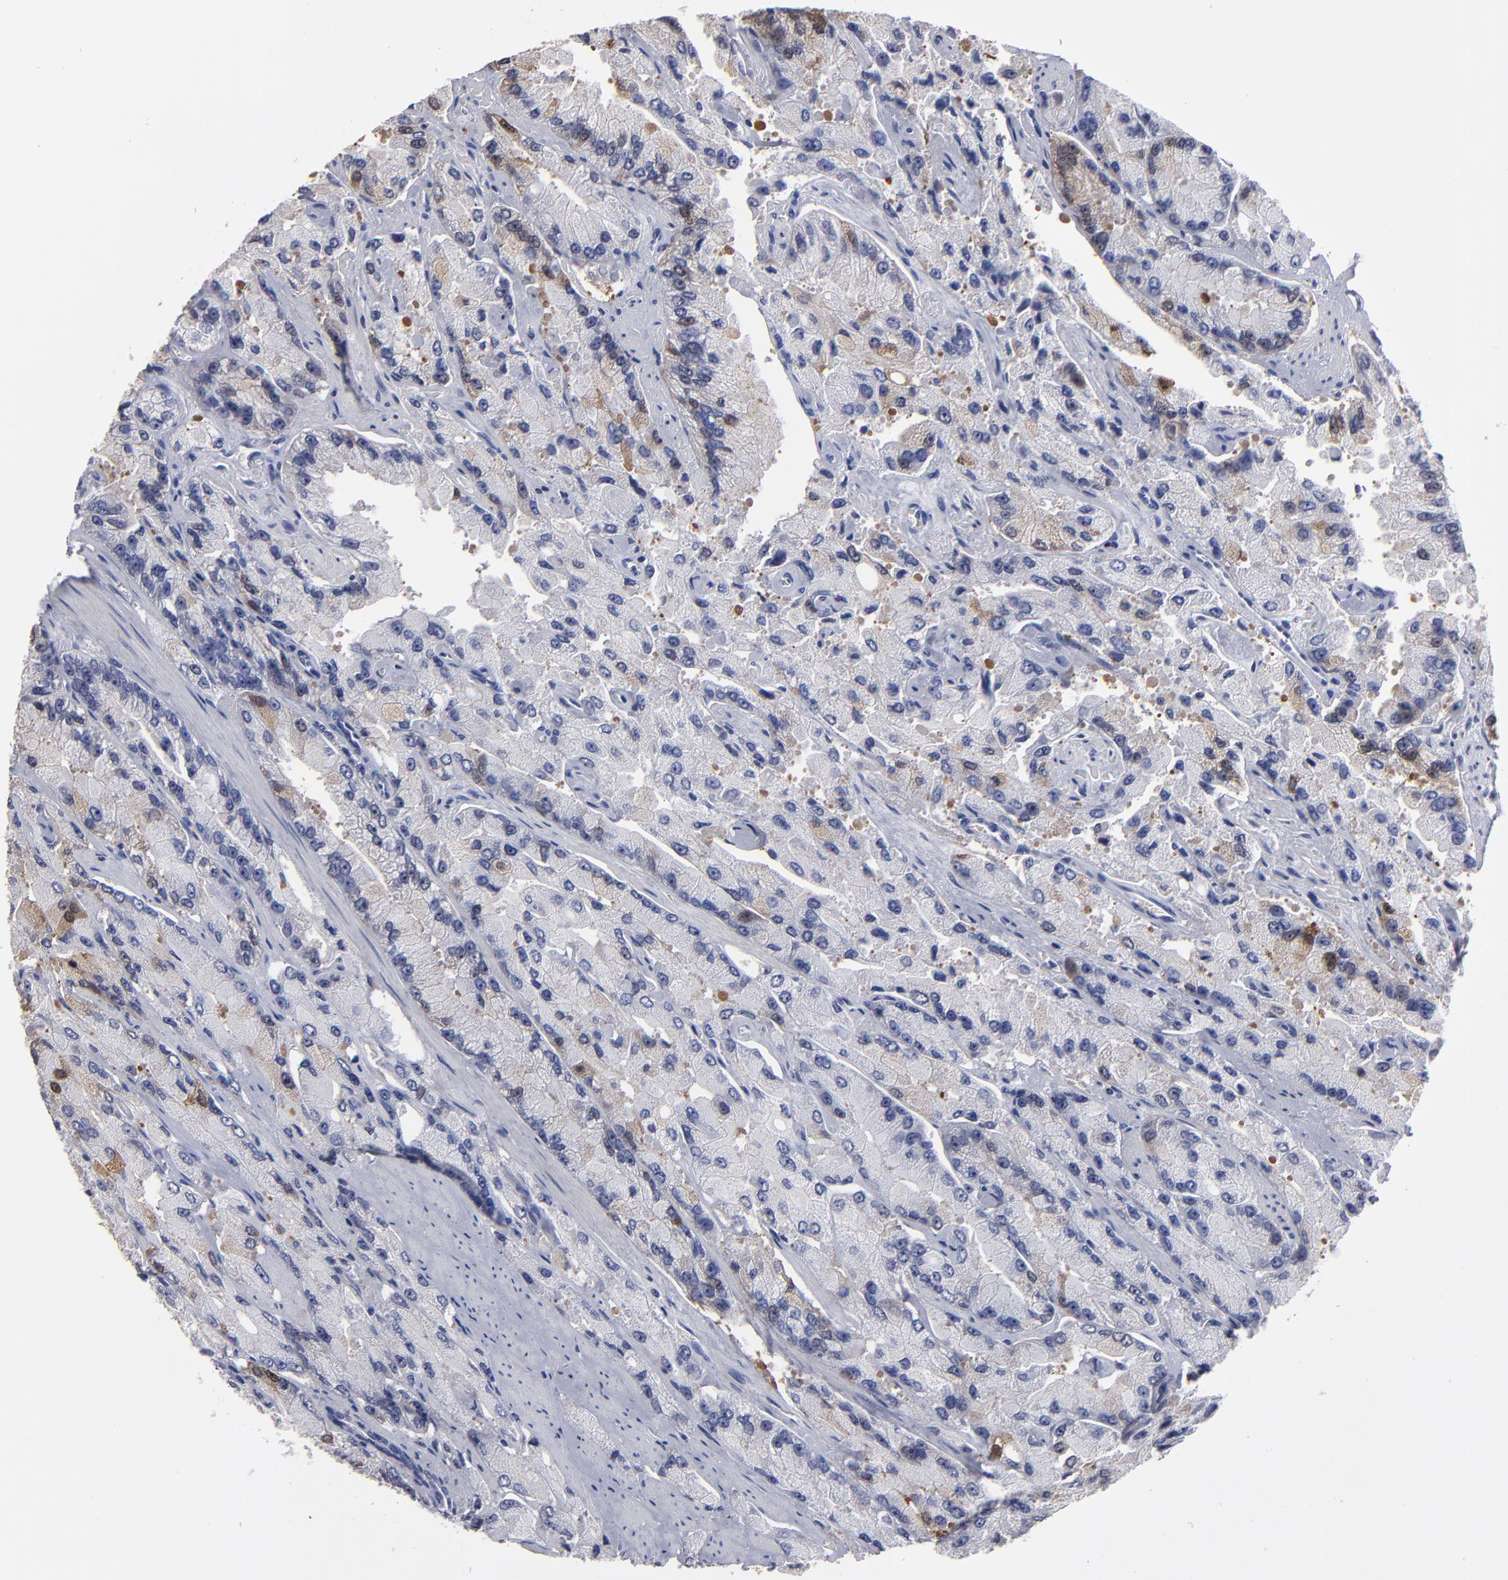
{"staining": {"intensity": "negative", "quantity": "none", "location": "none"}, "tissue": "prostate cancer", "cell_type": "Tumor cells", "image_type": "cancer", "snomed": [{"axis": "morphology", "description": "Adenocarcinoma, High grade"}, {"axis": "topography", "description": "Prostate"}], "caption": "The image shows no significant staining in tumor cells of adenocarcinoma (high-grade) (prostate). (Immunohistochemistry, brightfield microscopy, high magnification).", "gene": "FABP4", "patient": {"sex": "male", "age": 58}}